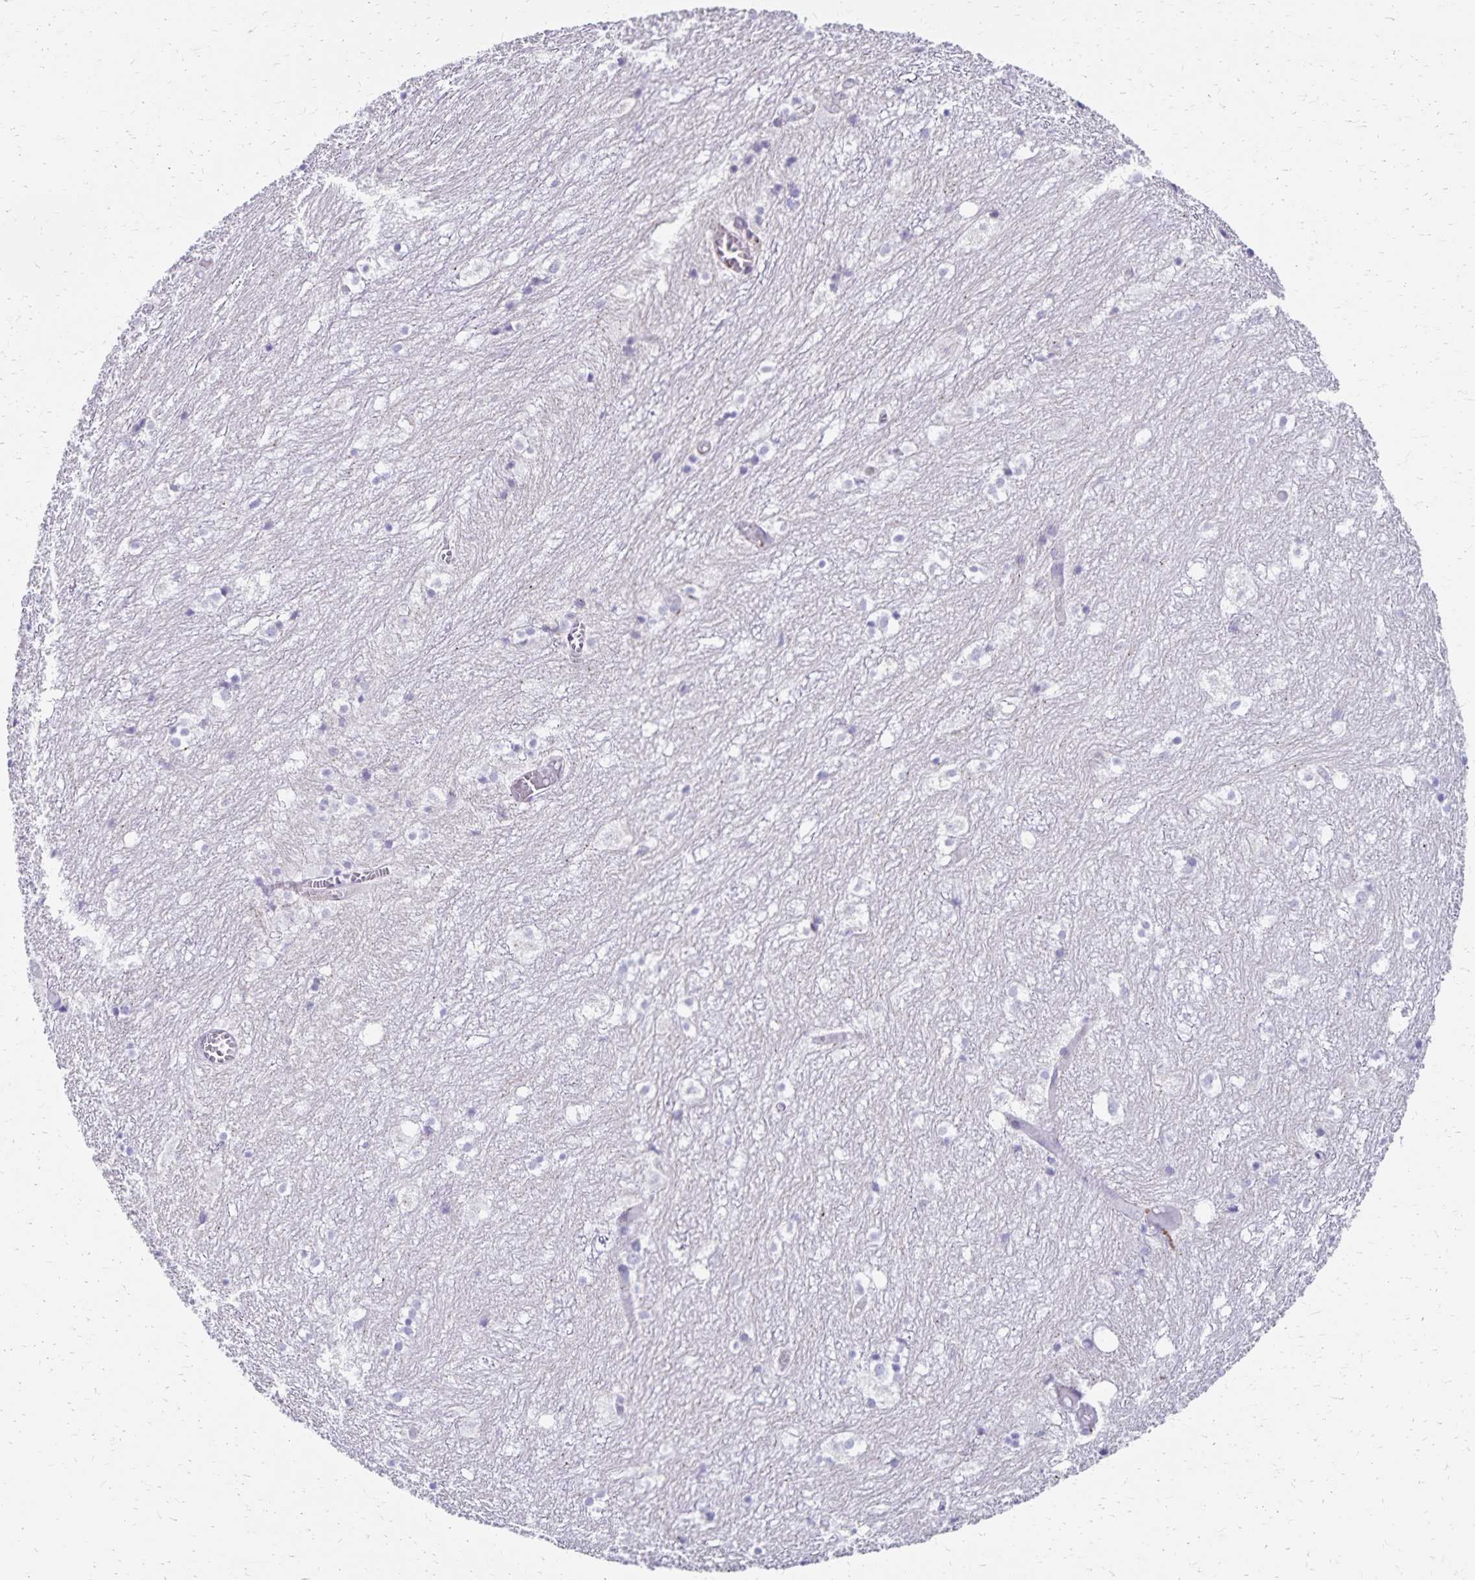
{"staining": {"intensity": "negative", "quantity": "none", "location": "none"}, "tissue": "hippocampus", "cell_type": "Glial cells", "image_type": "normal", "snomed": [{"axis": "morphology", "description": "Normal tissue, NOS"}, {"axis": "topography", "description": "Hippocampus"}], "caption": "Glial cells show no significant expression in normal hippocampus. (DAB (3,3'-diaminobenzidine) IHC visualized using brightfield microscopy, high magnification).", "gene": "NECAP1", "patient": {"sex": "female", "age": 52}}